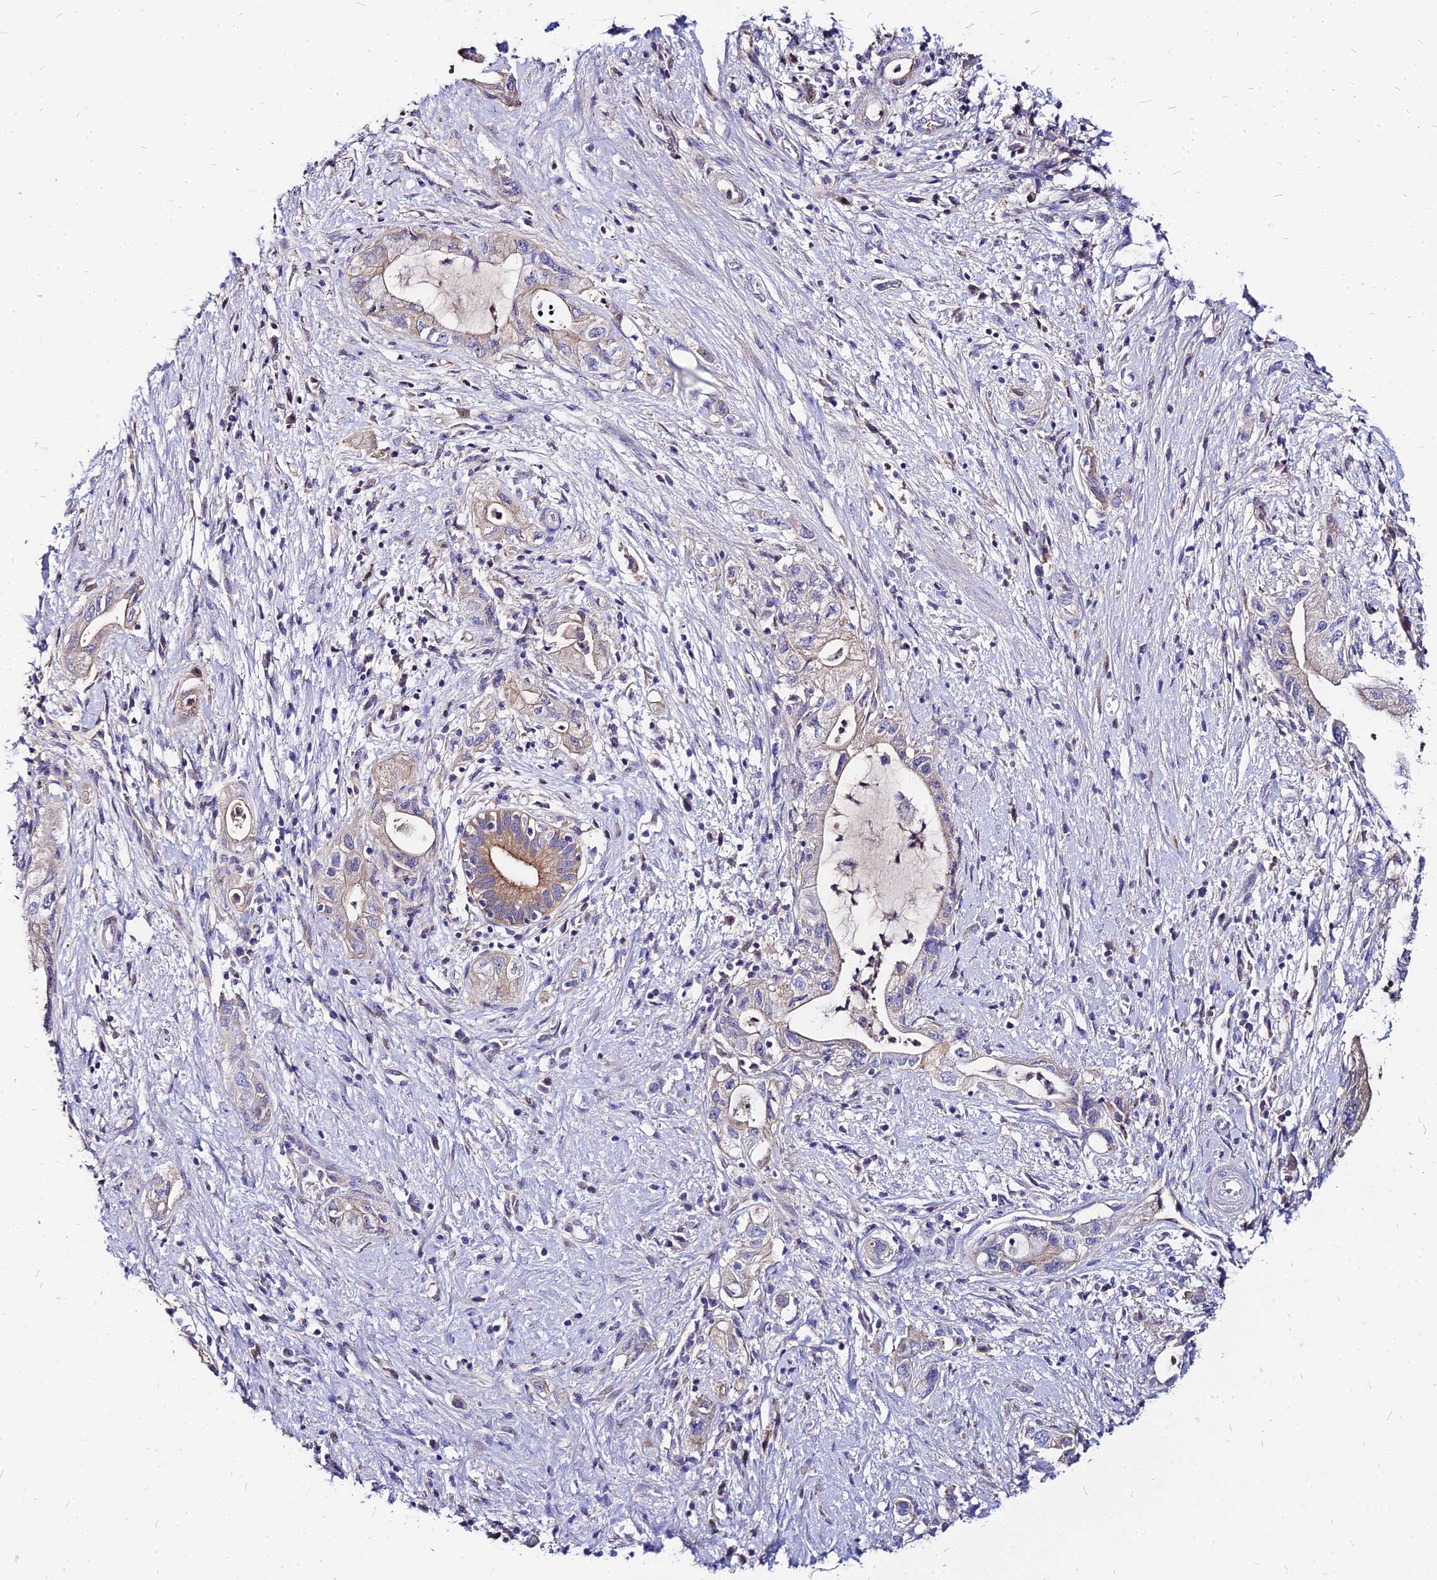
{"staining": {"intensity": "moderate", "quantity": "<25%", "location": "cytoplasmic/membranous"}, "tissue": "pancreatic cancer", "cell_type": "Tumor cells", "image_type": "cancer", "snomed": [{"axis": "morphology", "description": "Adenocarcinoma, NOS"}, {"axis": "topography", "description": "Pancreas"}], "caption": "About <25% of tumor cells in human pancreatic cancer (adenocarcinoma) reveal moderate cytoplasmic/membranous protein expression as visualized by brown immunohistochemical staining.", "gene": "ACSM6", "patient": {"sex": "female", "age": 73}}